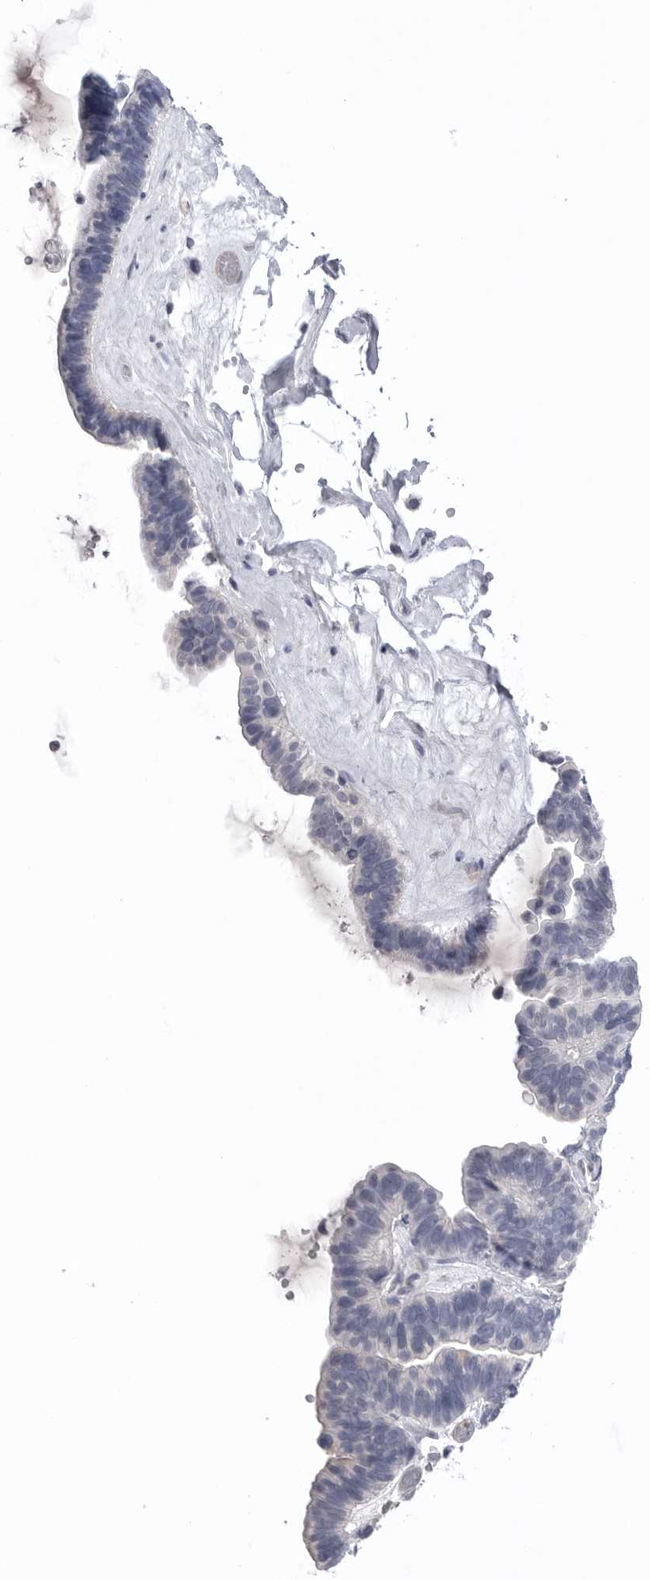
{"staining": {"intensity": "negative", "quantity": "none", "location": "none"}, "tissue": "ovarian cancer", "cell_type": "Tumor cells", "image_type": "cancer", "snomed": [{"axis": "morphology", "description": "Cystadenocarcinoma, serous, NOS"}, {"axis": "topography", "description": "Ovary"}], "caption": "Photomicrograph shows no significant protein staining in tumor cells of ovarian cancer (serous cystadenocarcinoma). The staining was performed using DAB to visualize the protein expression in brown, while the nuclei were stained in blue with hematoxylin (Magnification: 20x).", "gene": "DLGAP3", "patient": {"sex": "female", "age": 56}}